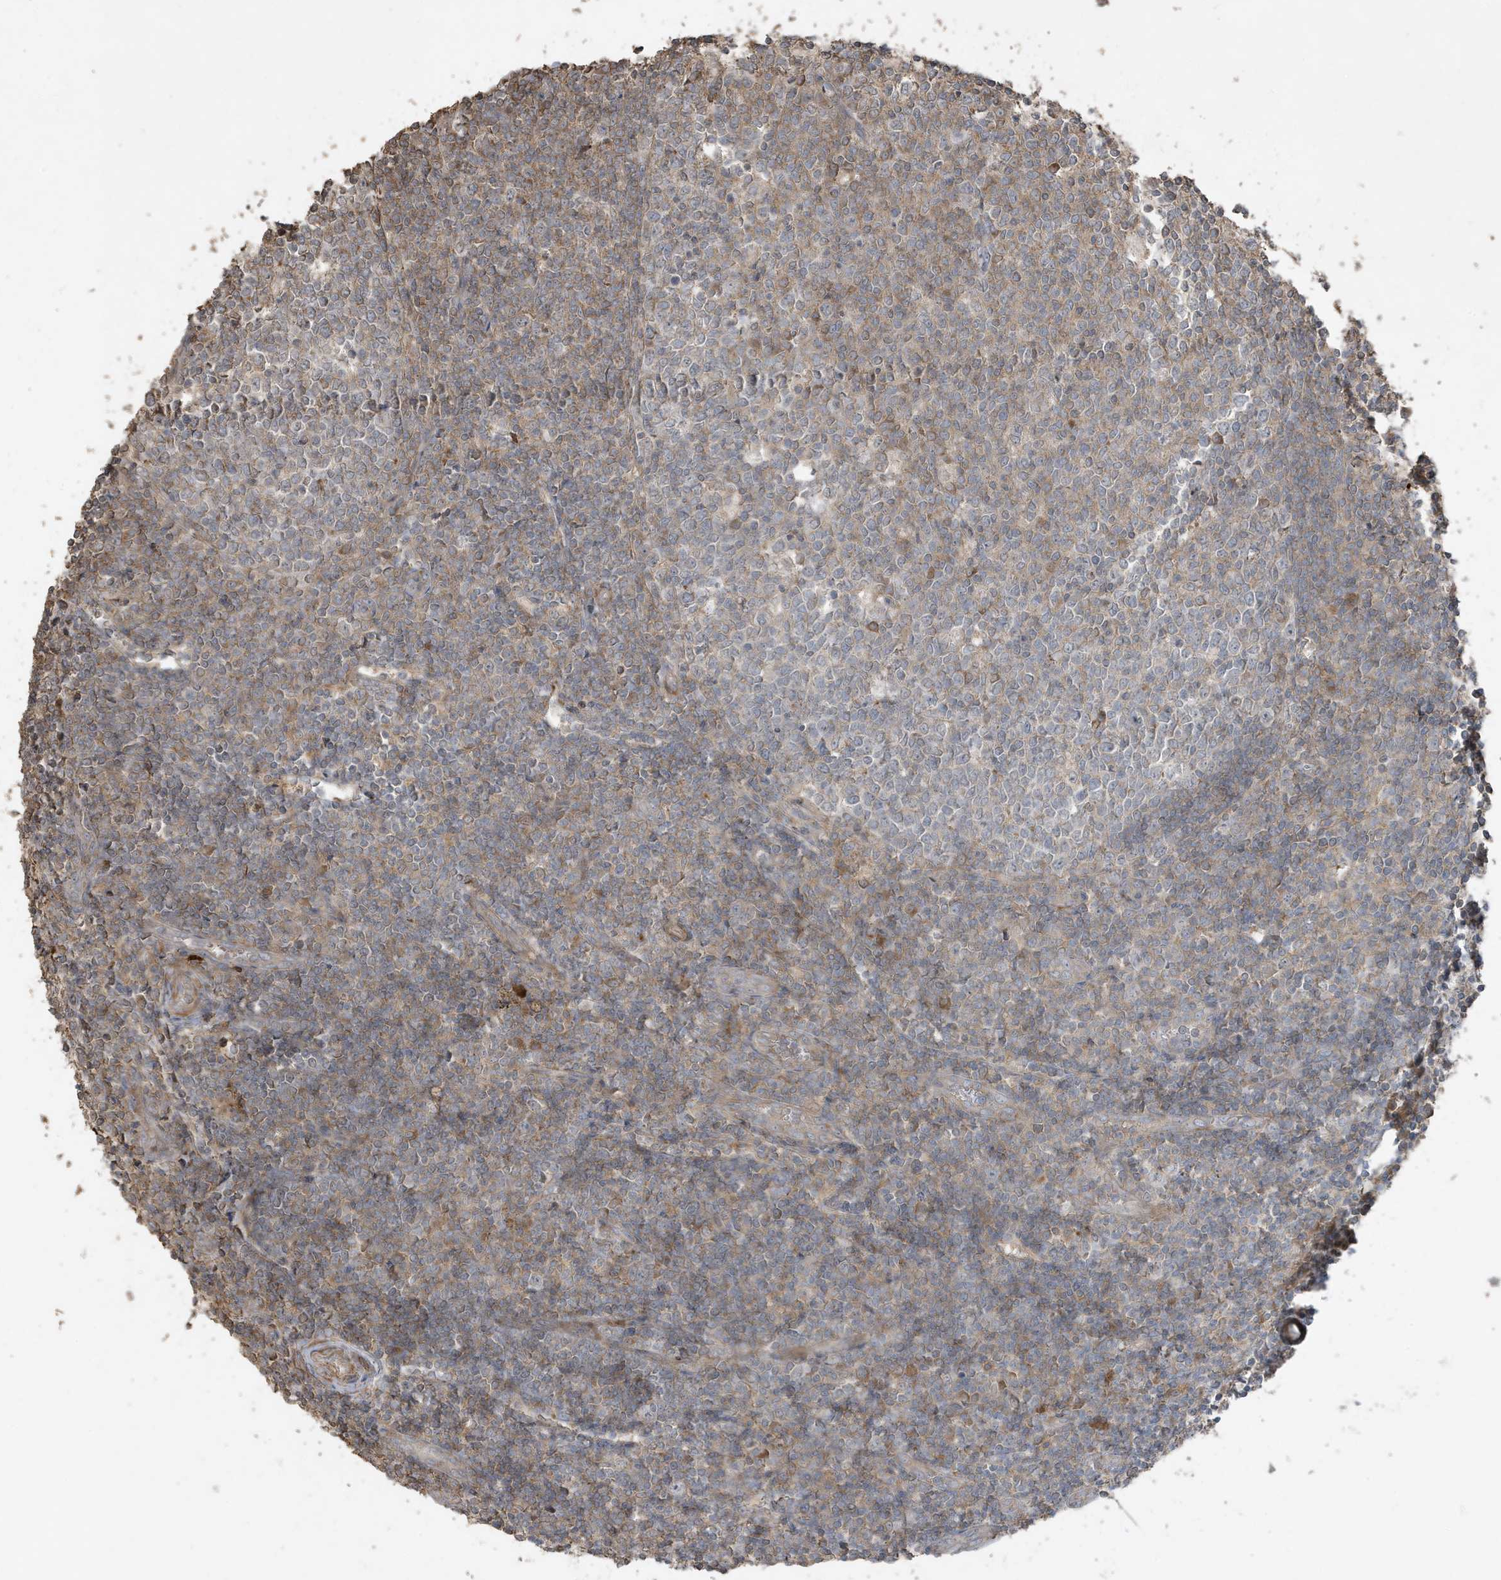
{"staining": {"intensity": "moderate", "quantity": "<25%", "location": "cytoplasmic/membranous"}, "tissue": "tonsil", "cell_type": "Germinal center cells", "image_type": "normal", "snomed": [{"axis": "morphology", "description": "Normal tissue, NOS"}, {"axis": "topography", "description": "Tonsil"}], "caption": "Immunohistochemical staining of unremarkable human tonsil reveals <25% levels of moderate cytoplasmic/membranous protein positivity in approximately <25% of germinal center cells. The protein is stained brown, and the nuclei are stained in blue (DAB IHC with brightfield microscopy, high magnification).", "gene": "PRRT3", "patient": {"sex": "female", "age": 19}}